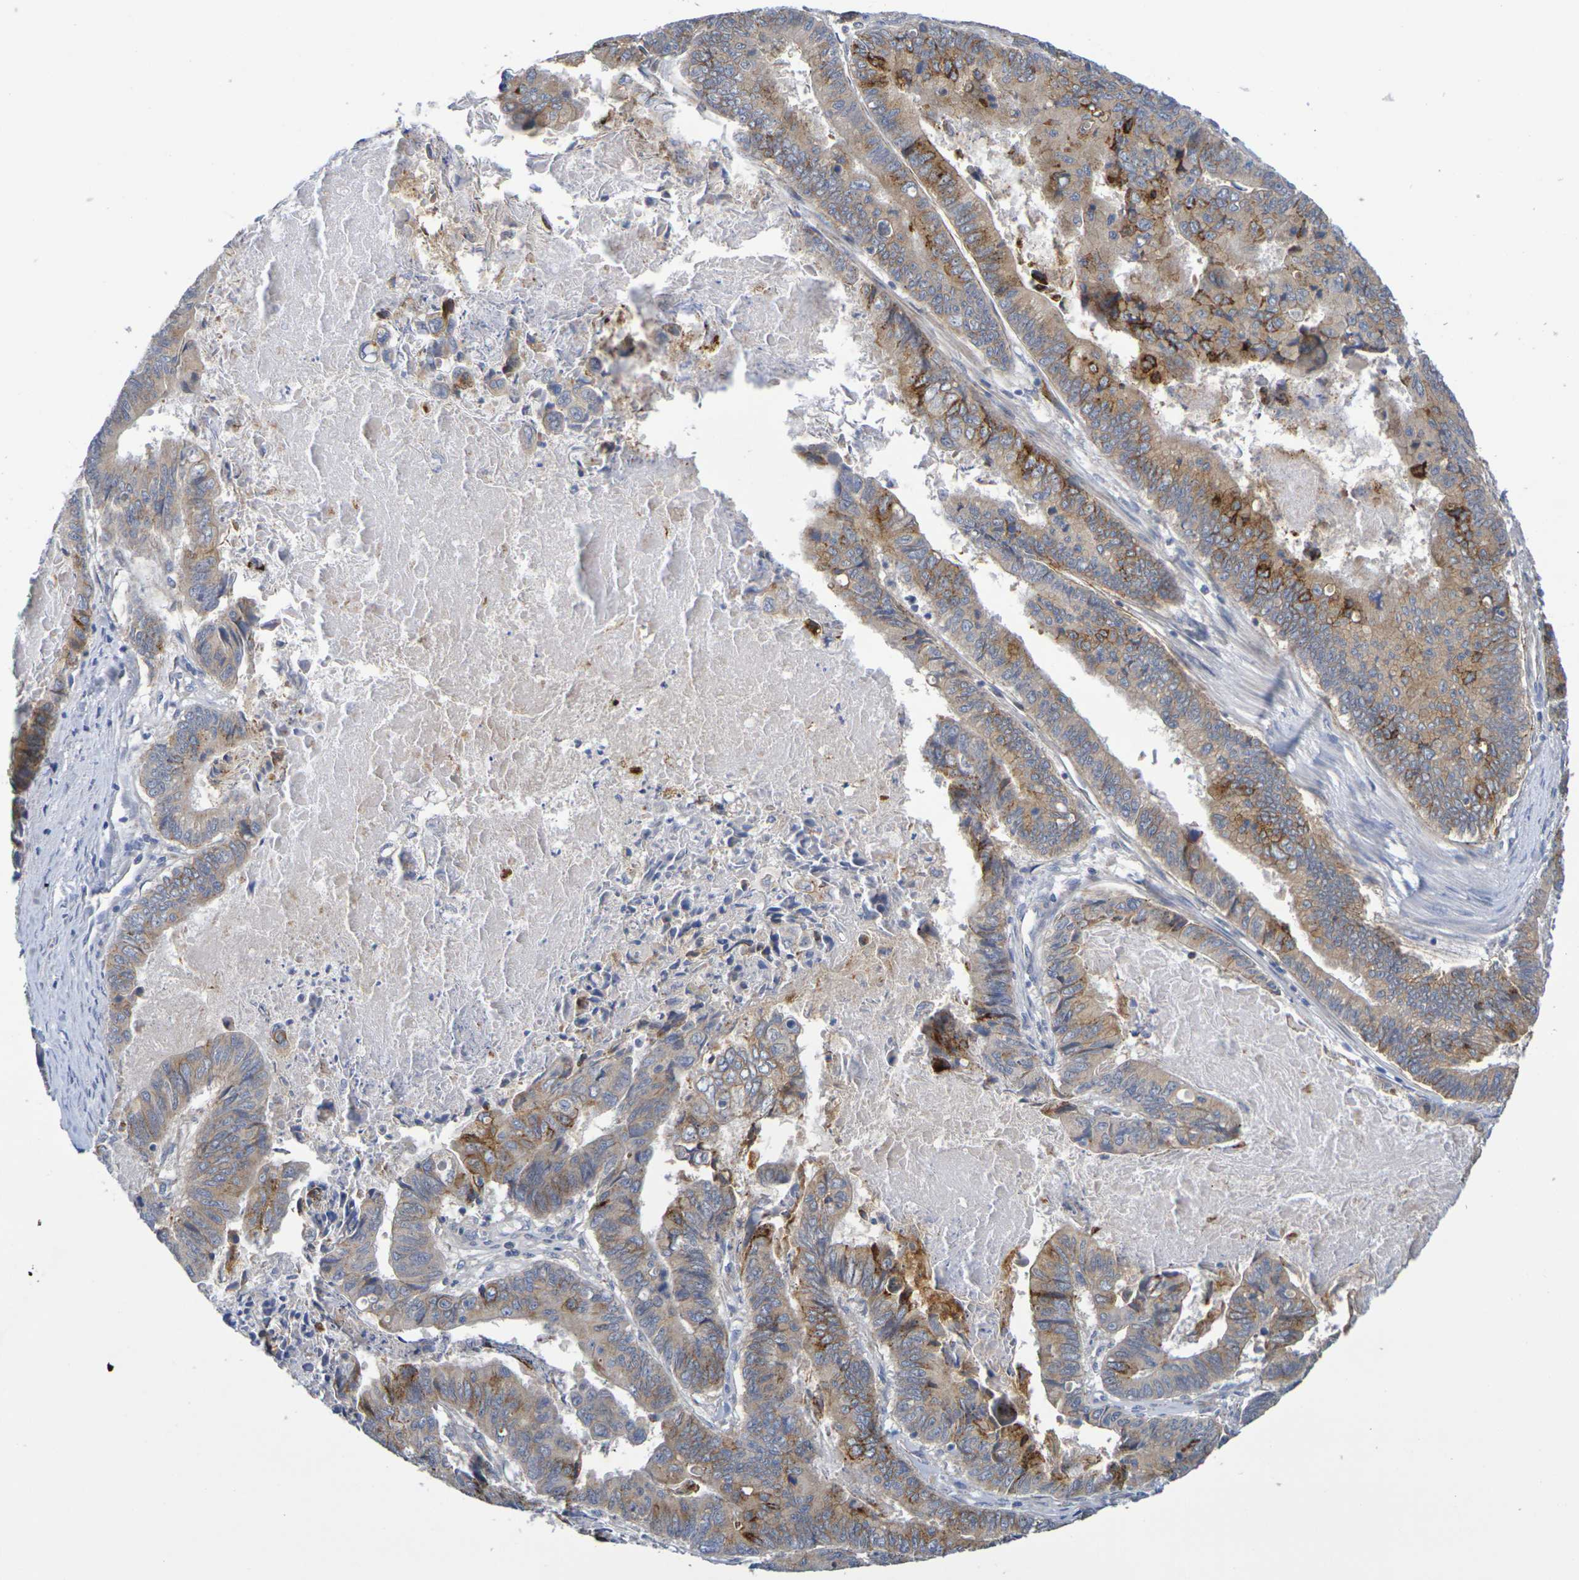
{"staining": {"intensity": "moderate", "quantity": "25%-75%", "location": "cytoplasmic/membranous"}, "tissue": "stomach cancer", "cell_type": "Tumor cells", "image_type": "cancer", "snomed": [{"axis": "morphology", "description": "Adenocarcinoma, NOS"}, {"axis": "topography", "description": "Stomach, lower"}], "caption": "Immunohistochemistry (IHC) (DAB) staining of human adenocarcinoma (stomach) shows moderate cytoplasmic/membranous protein positivity in approximately 25%-75% of tumor cells.", "gene": "SDC4", "patient": {"sex": "male", "age": 77}}